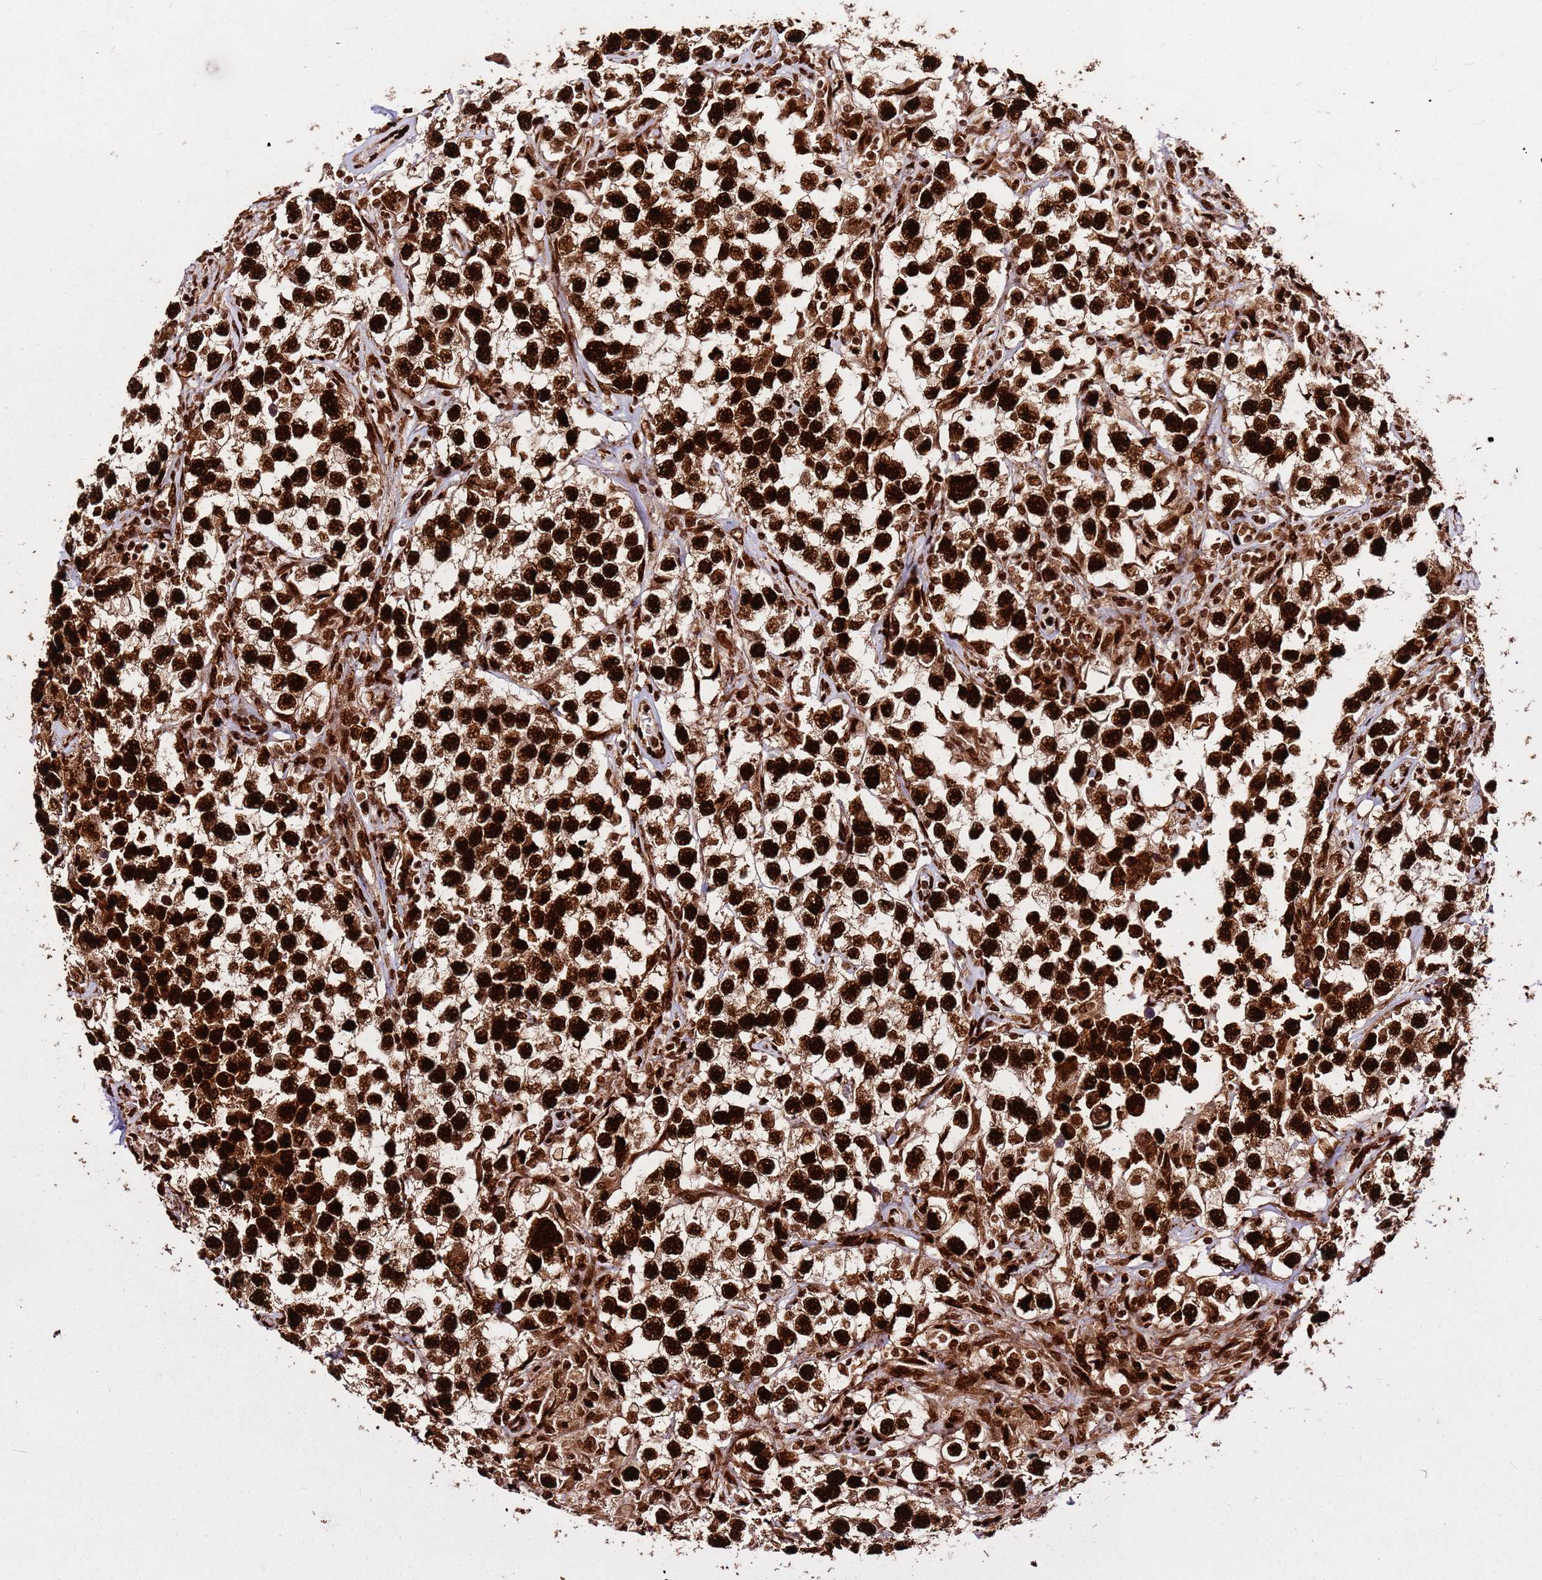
{"staining": {"intensity": "strong", "quantity": ">75%", "location": "nuclear"}, "tissue": "testis cancer", "cell_type": "Tumor cells", "image_type": "cancer", "snomed": [{"axis": "morphology", "description": "Seminoma, NOS"}, {"axis": "topography", "description": "Testis"}], "caption": "Testis seminoma stained for a protein shows strong nuclear positivity in tumor cells. Immunohistochemistry stains the protein of interest in brown and the nuclei are stained blue.", "gene": "HNRNPAB", "patient": {"sex": "male", "age": 46}}